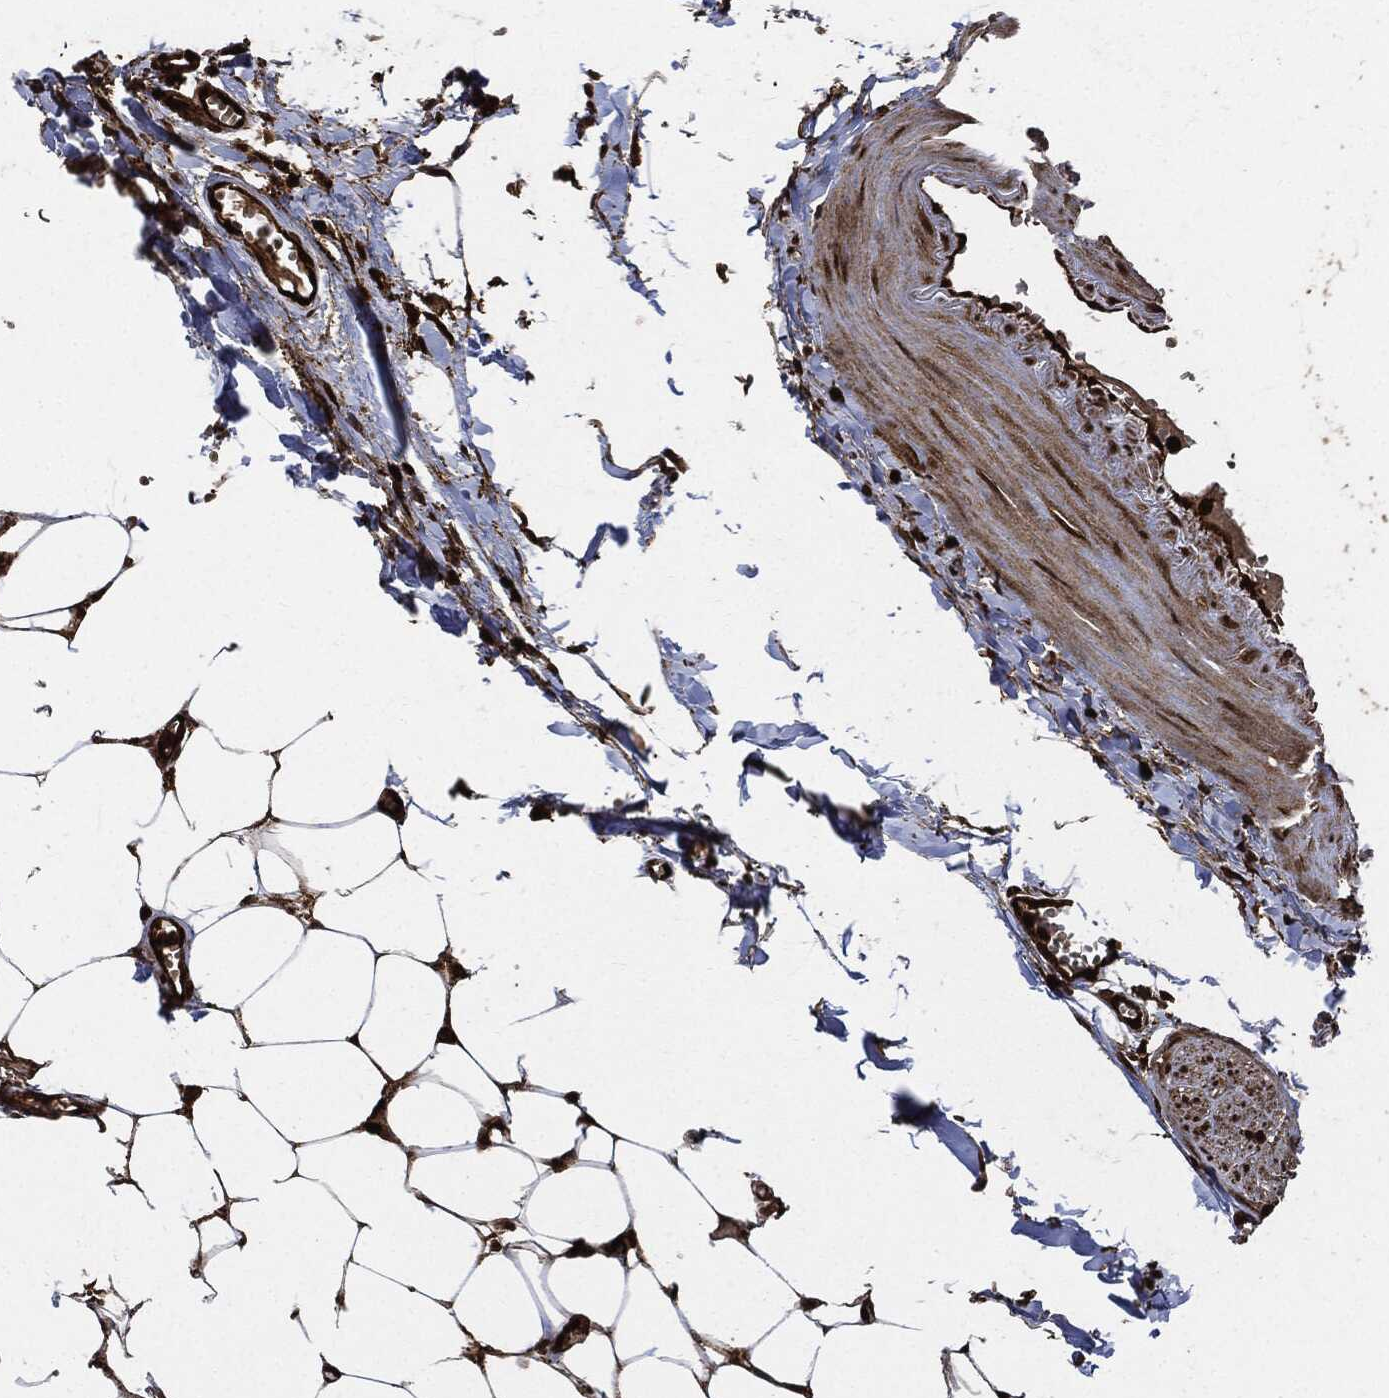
{"staining": {"intensity": "strong", "quantity": "25%-75%", "location": "cytoplasmic/membranous"}, "tissue": "adipose tissue", "cell_type": "Adipocytes", "image_type": "normal", "snomed": [{"axis": "morphology", "description": "Normal tissue, NOS"}, {"axis": "morphology", "description": "Squamous cell carcinoma, NOS"}, {"axis": "topography", "description": "Cartilage tissue"}, {"axis": "topography", "description": "Lung"}], "caption": "Immunohistochemistry photomicrograph of benign adipose tissue stained for a protein (brown), which displays high levels of strong cytoplasmic/membranous staining in approximately 25%-75% of adipocytes.", "gene": "YWHAB", "patient": {"sex": "male", "age": 66}}